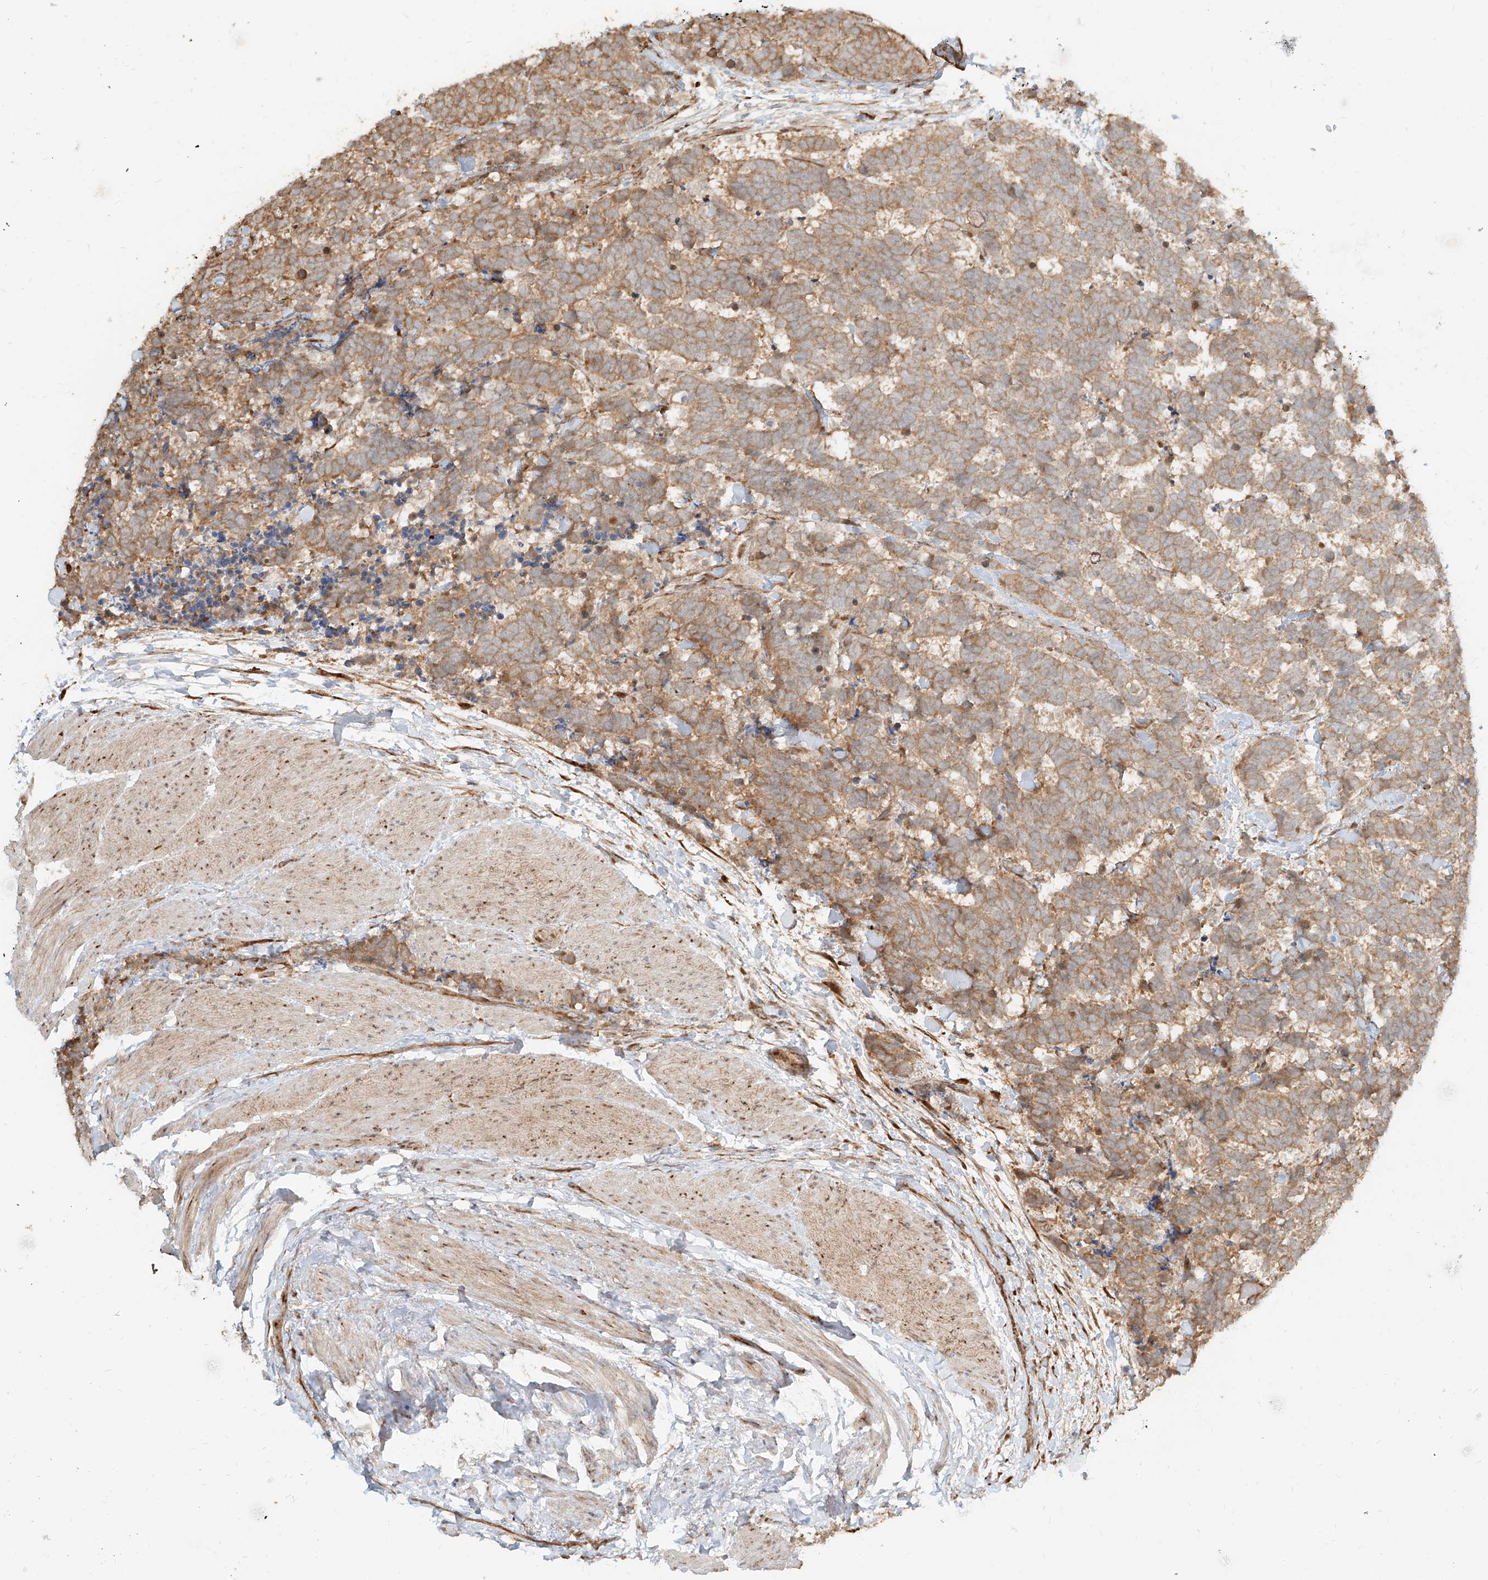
{"staining": {"intensity": "moderate", "quantity": ">75%", "location": "cytoplasmic/membranous"}, "tissue": "carcinoid", "cell_type": "Tumor cells", "image_type": "cancer", "snomed": [{"axis": "morphology", "description": "Carcinoma, NOS"}, {"axis": "morphology", "description": "Carcinoid, malignant, NOS"}, {"axis": "topography", "description": "Urinary bladder"}], "caption": "IHC (DAB (3,3'-diaminobenzidine)) staining of human carcinoid displays moderate cytoplasmic/membranous protein staining in about >75% of tumor cells.", "gene": "UBE2K", "patient": {"sex": "male", "age": 57}}